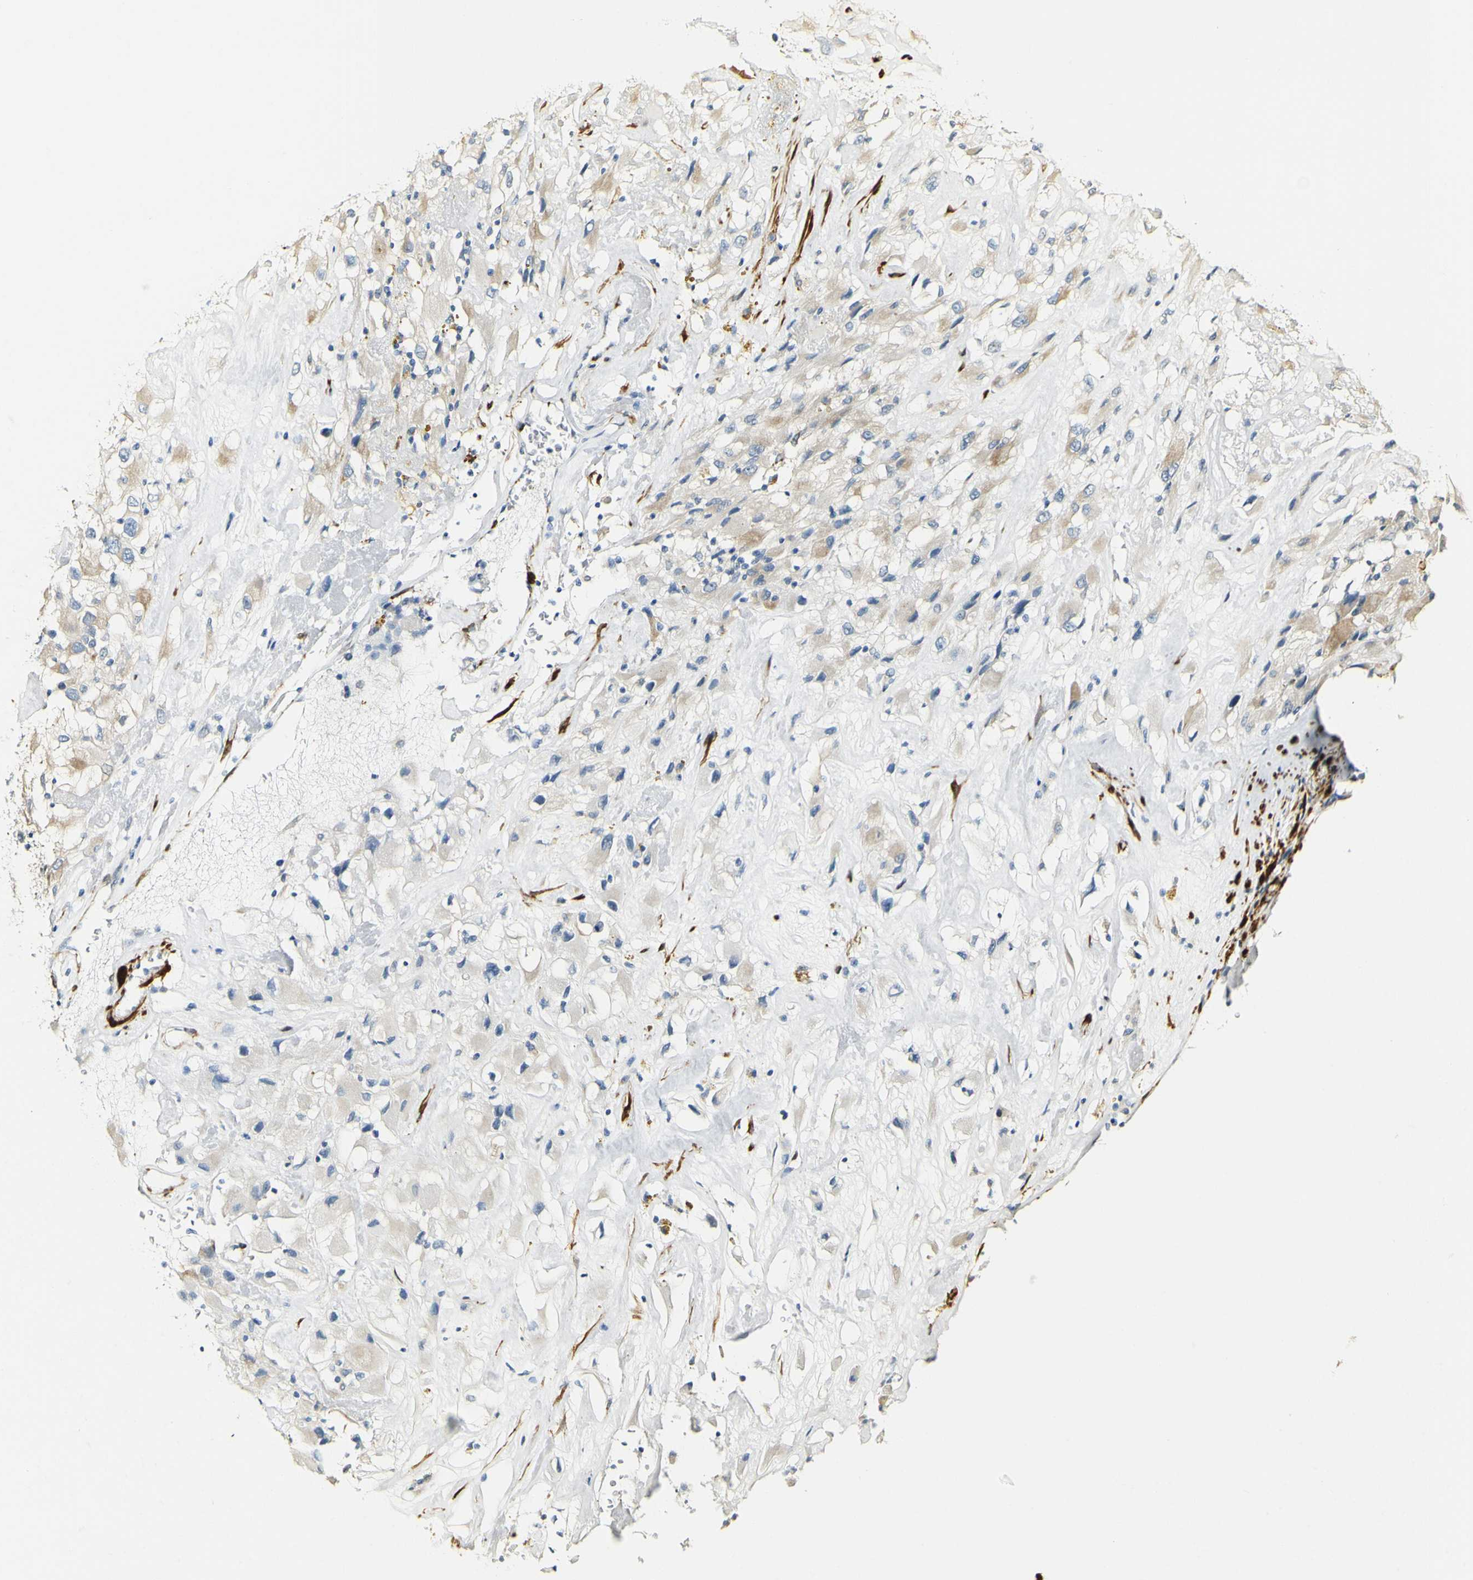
{"staining": {"intensity": "weak", "quantity": "25%-75%", "location": "cytoplasmic/membranous"}, "tissue": "renal cancer", "cell_type": "Tumor cells", "image_type": "cancer", "snomed": [{"axis": "morphology", "description": "Adenocarcinoma, NOS"}, {"axis": "topography", "description": "Kidney"}], "caption": "Brown immunohistochemical staining in adenocarcinoma (renal) shows weak cytoplasmic/membranous positivity in about 25%-75% of tumor cells. (DAB (3,3'-diaminobenzidine) IHC, brown staining for protein, blue staining for nuclei).", "gene": "FMO3", "patient": {"sex": "female", "age": 52}}